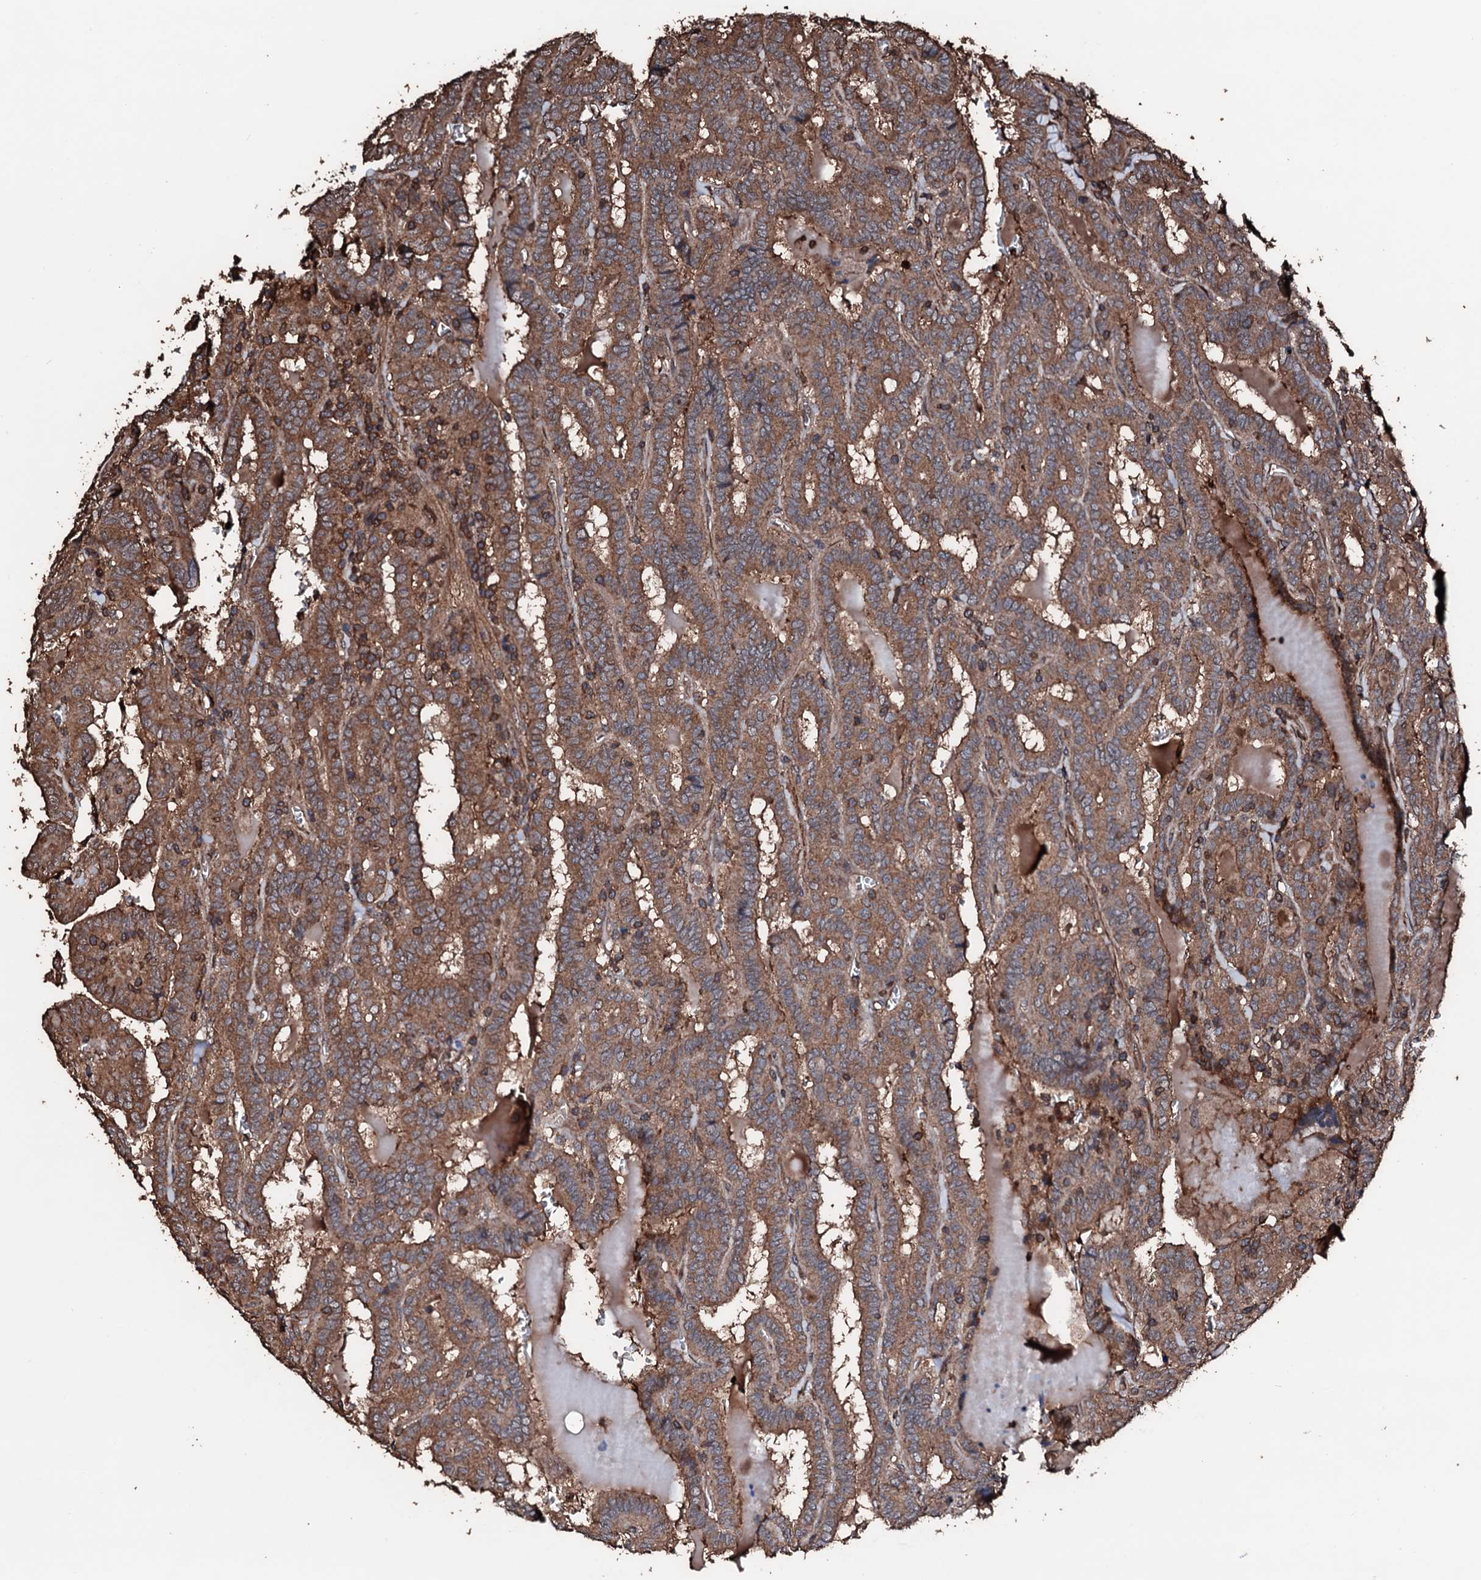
{"staining": {"intensity": "moderate", "quantity": ">75%", "location": "cytoplasmic/membranous"}, "tissue": "thyroid cancer", "cell_type": "Tumor cells", "image_type": "cancer", "snomed": [{"axis": "morphology", "description": "Papillary adenocarcinoma, NOS"}, {"axis": "topography", "description": "Thyroid gland"}], "caption": "DAB (3,3'-diaminobenzidine) immunohistochemical staining of human papillary adenocarcinoma (thyroid) reveals moderate cytoplasmic/membranous protein expression in approximately >75% of tumor cells.", "gene": "KIF18A", "patient": {"sex": "female", "age": 72}}